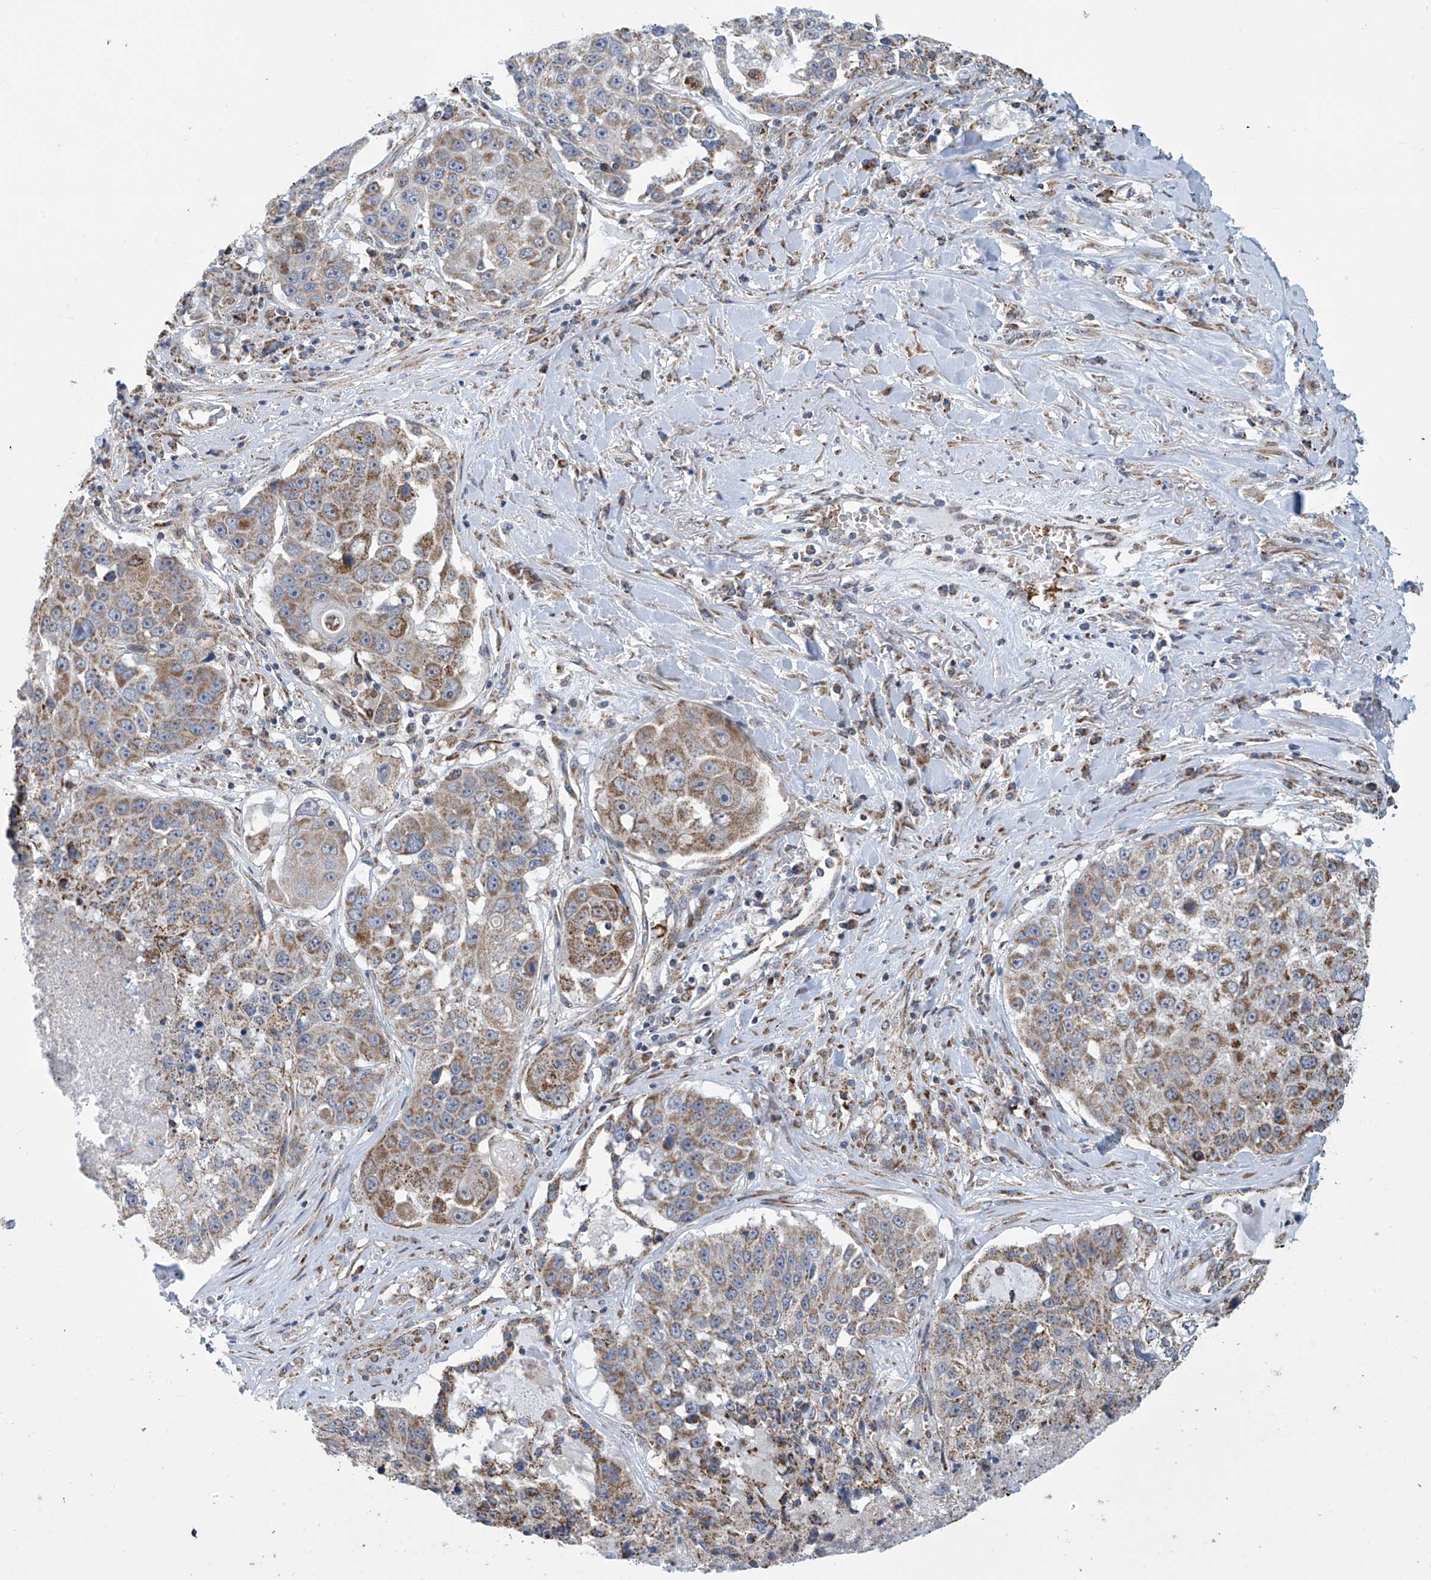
{"staining": {"intensity": "moderate", "quantity": ">75%", "location": "cytoplasmic/membranous"}, "tissue": "lung cancer", "cell_type": "Tumor cells", "image_type": "cancer", "snomed": [{"axis": "morphology", "description": "Squamous cell carcinoma, NOS"}, {"axis": "topography", "description": "Lung"}], "caption": "Lung squamous cell carcinoma stained with a brown dye reveals moderate cytoplasmic/membranous positive expression in about >75% of tumor cells.", "gene": "COMMD1", "patient": {"sex": "male", "age": 61}}